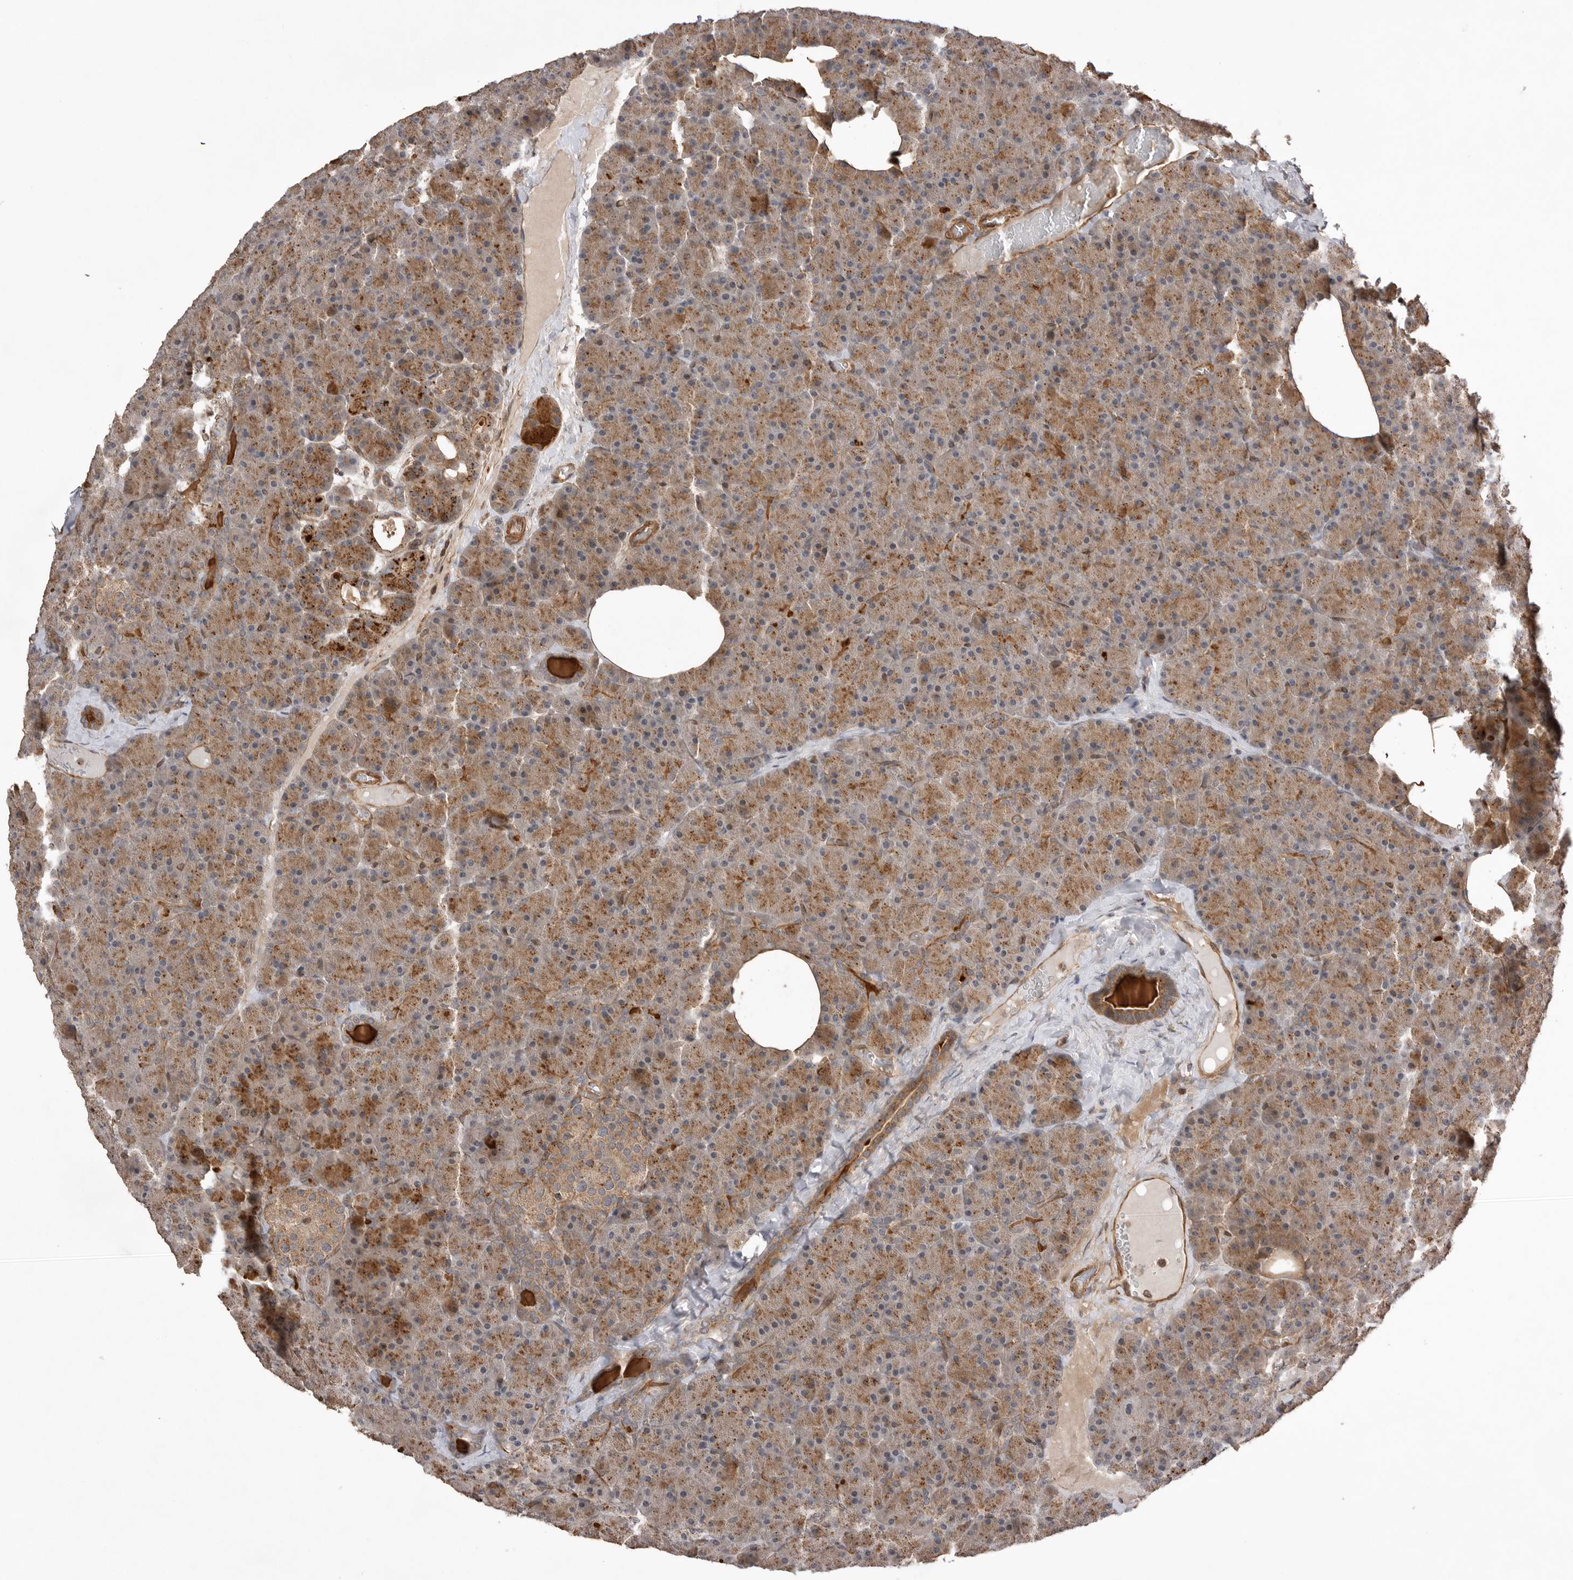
{"staining": {"intensity": "moderate", "quantity": ">75%", "location": "cytoplasmic/membranous"}, "tissue": "pancreas", "cell_type": "Exocrine glandular cells", "image_type": "normal", "snomed": [{"axis": "morphology", "description": "Normal tissue, NOS"}, {"axis": "morphology", "description": "Carcinoid, malignant, NOS"}, {"axis": "topography", "description": "Pancreas"}], "caption": "About >75% of exocrine glandular cells in benign human pancreas reveal moderate cytoplasmic/membranous protein expression as visualized by brown immunohistochemical staining.", "gene": "PEAK1", "patient": {"sex": "female", "age": 35}}